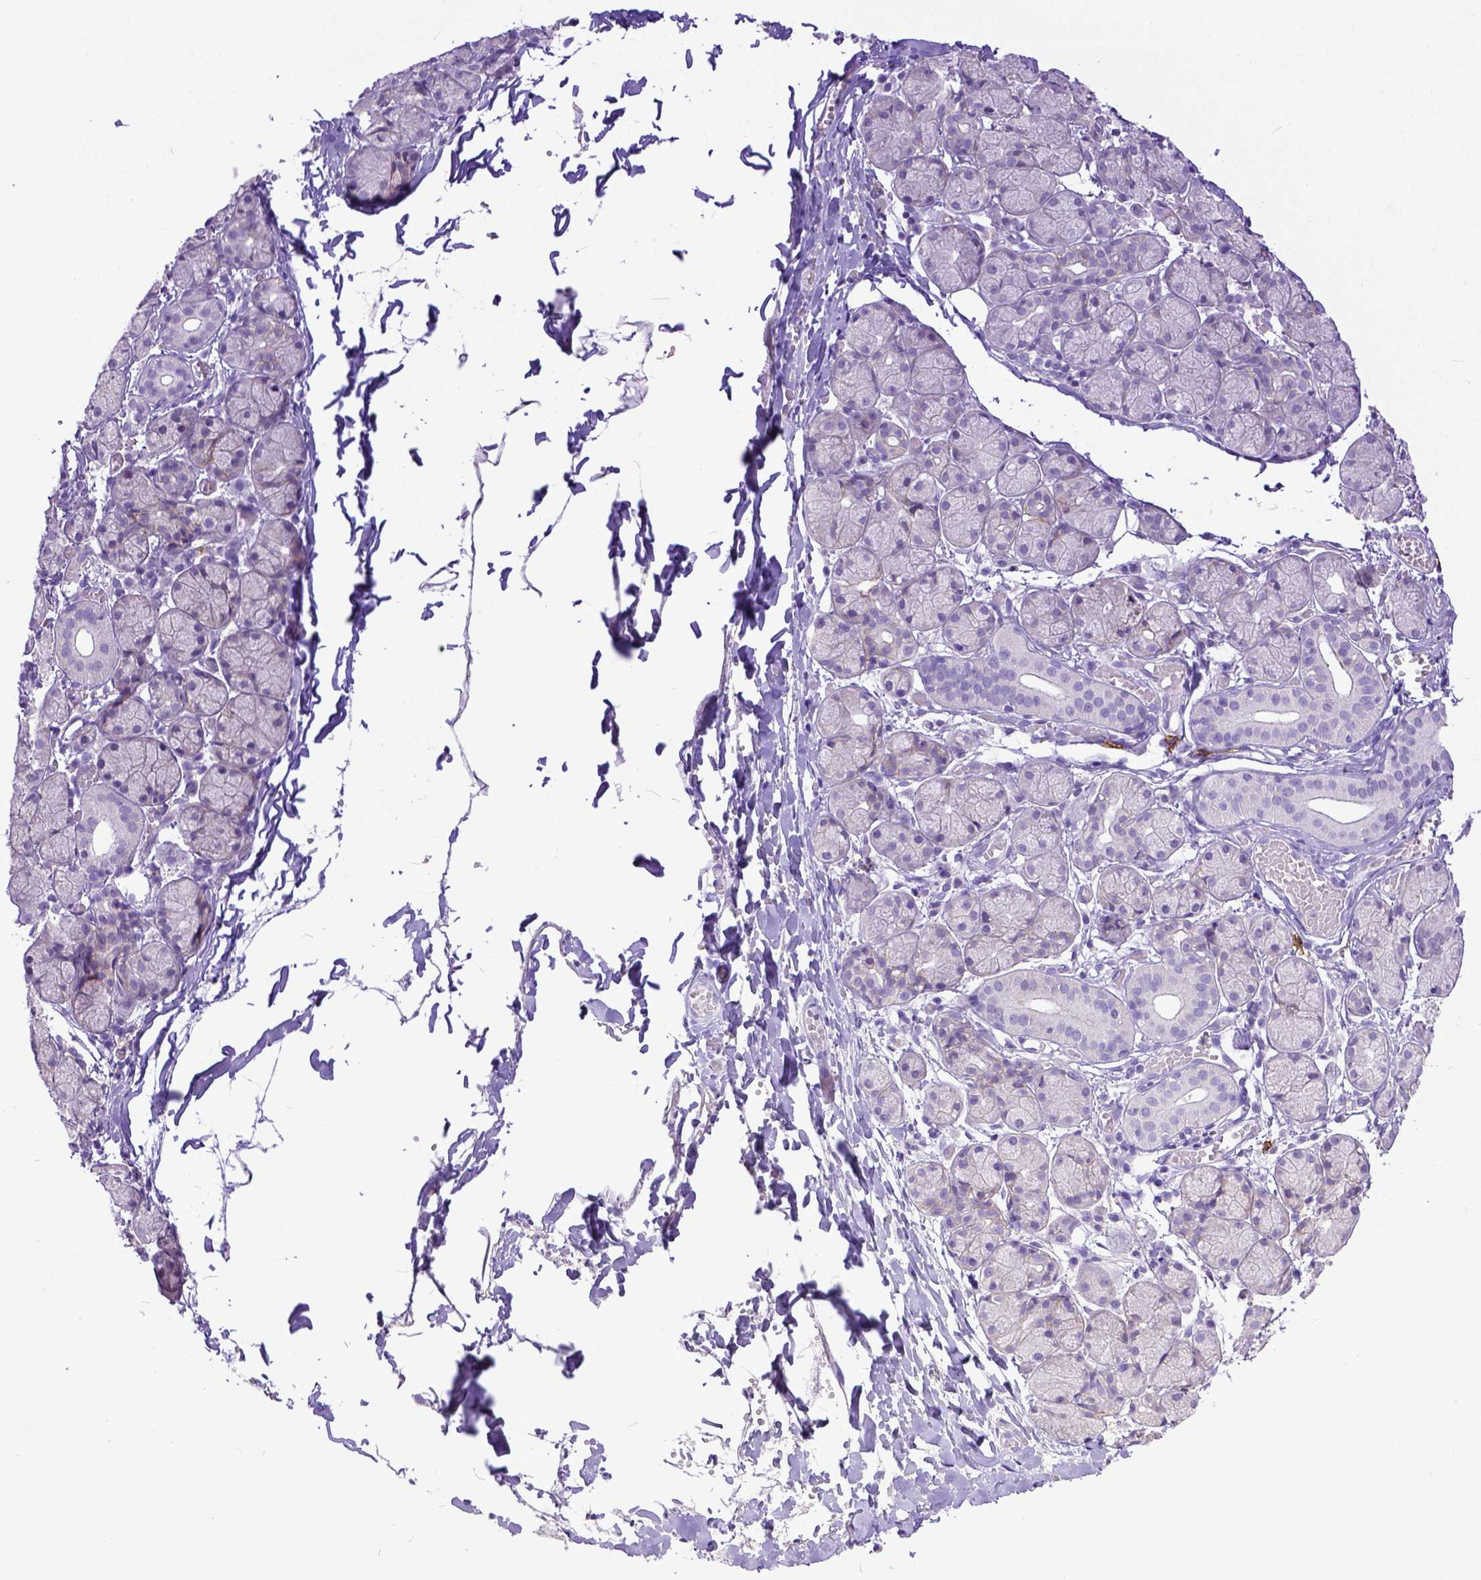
{"staining": {"intensity": "negative", "quantity": "none", "location": "none"}, "tissue": "salivary gland", "cell_type": "Glandular cells", "image_type": "normal", "snomed": [{"axis": "morphology", "description": "Normal tissue, NOS"}, {"axis": "topography", "description": "Salivary gland"}, {"axis": "topography", "description": "Peripheral nerve tissue"}], "caption": "A histopathology image of human salivary gland is negative for staining in glandular cells. (Stains: DAB (3,3'-diaminobenzidine) immunohistochemistry with hematoxylin counter stain, Microscopy: brightfield microscopy at high magnification).", "gene": "KIT", "patient": {"sex": "female", "age": 24}}